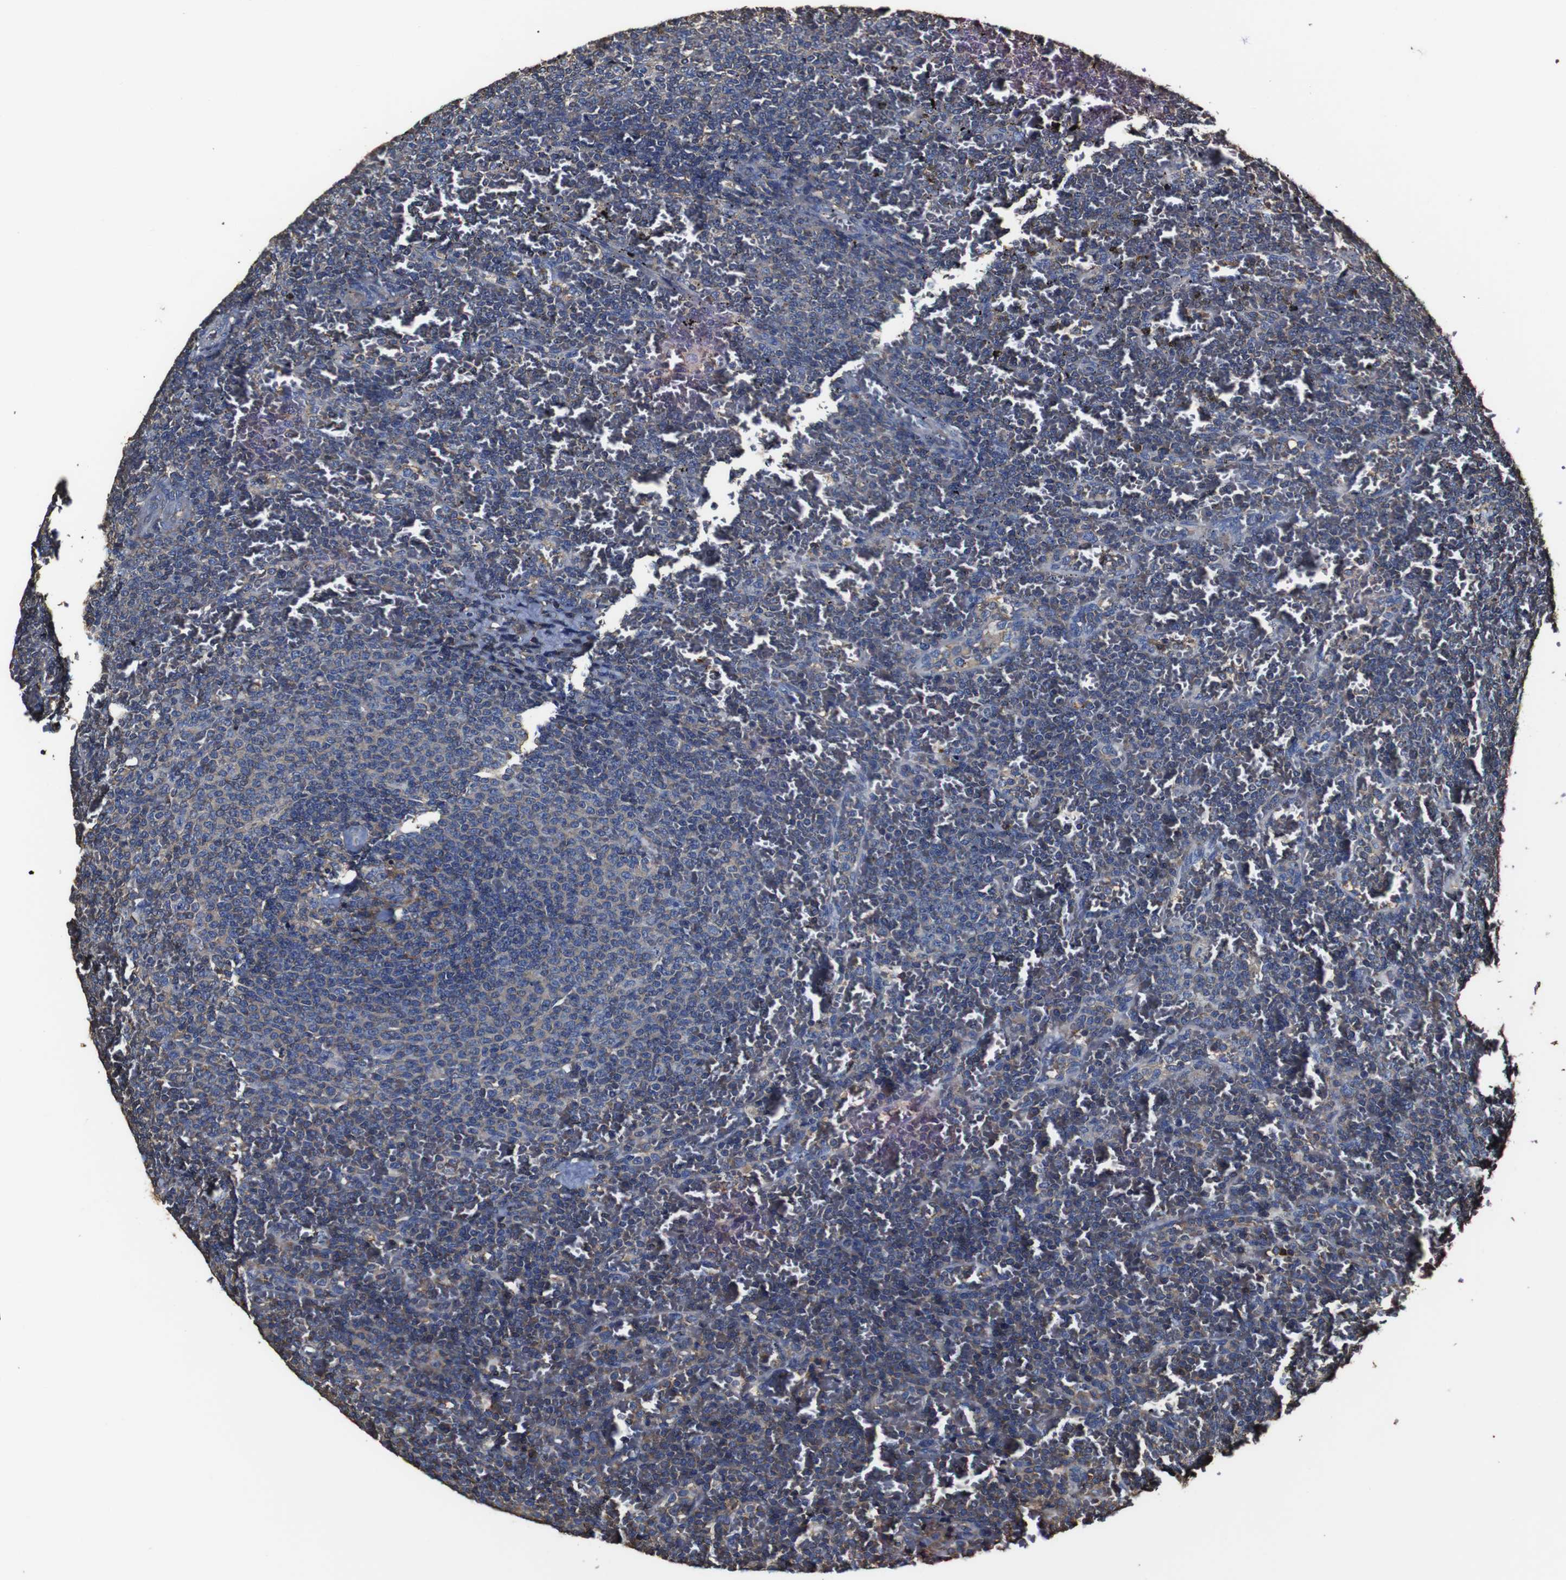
{"staining": {"intensity": "weak", "quantity": "<25%", "location": "cytoplasmic/membranous"}, "tissue": "lymphoma", "cell_type": "Tumor cells", "image_type": "cancer", "snomed": [{"axis": "morphology", "description": "Malignant lymphoma, non-Hodgkin's type, Low grade"}, {"axis": "topography", "description": "Spleen"}], "caption": "Immunohistochemistry (IHC) histopathology image of lymphoma stained for a protein (brown), which shows no staining in tumor cells. The staining was performed using DAB to visualize the protein expression in brown, while the nuclei were stained in blue with hematoxylin (Magnification: 20x).", "gene": "MSN", "patient": {"sex": "female", "age": 77}}